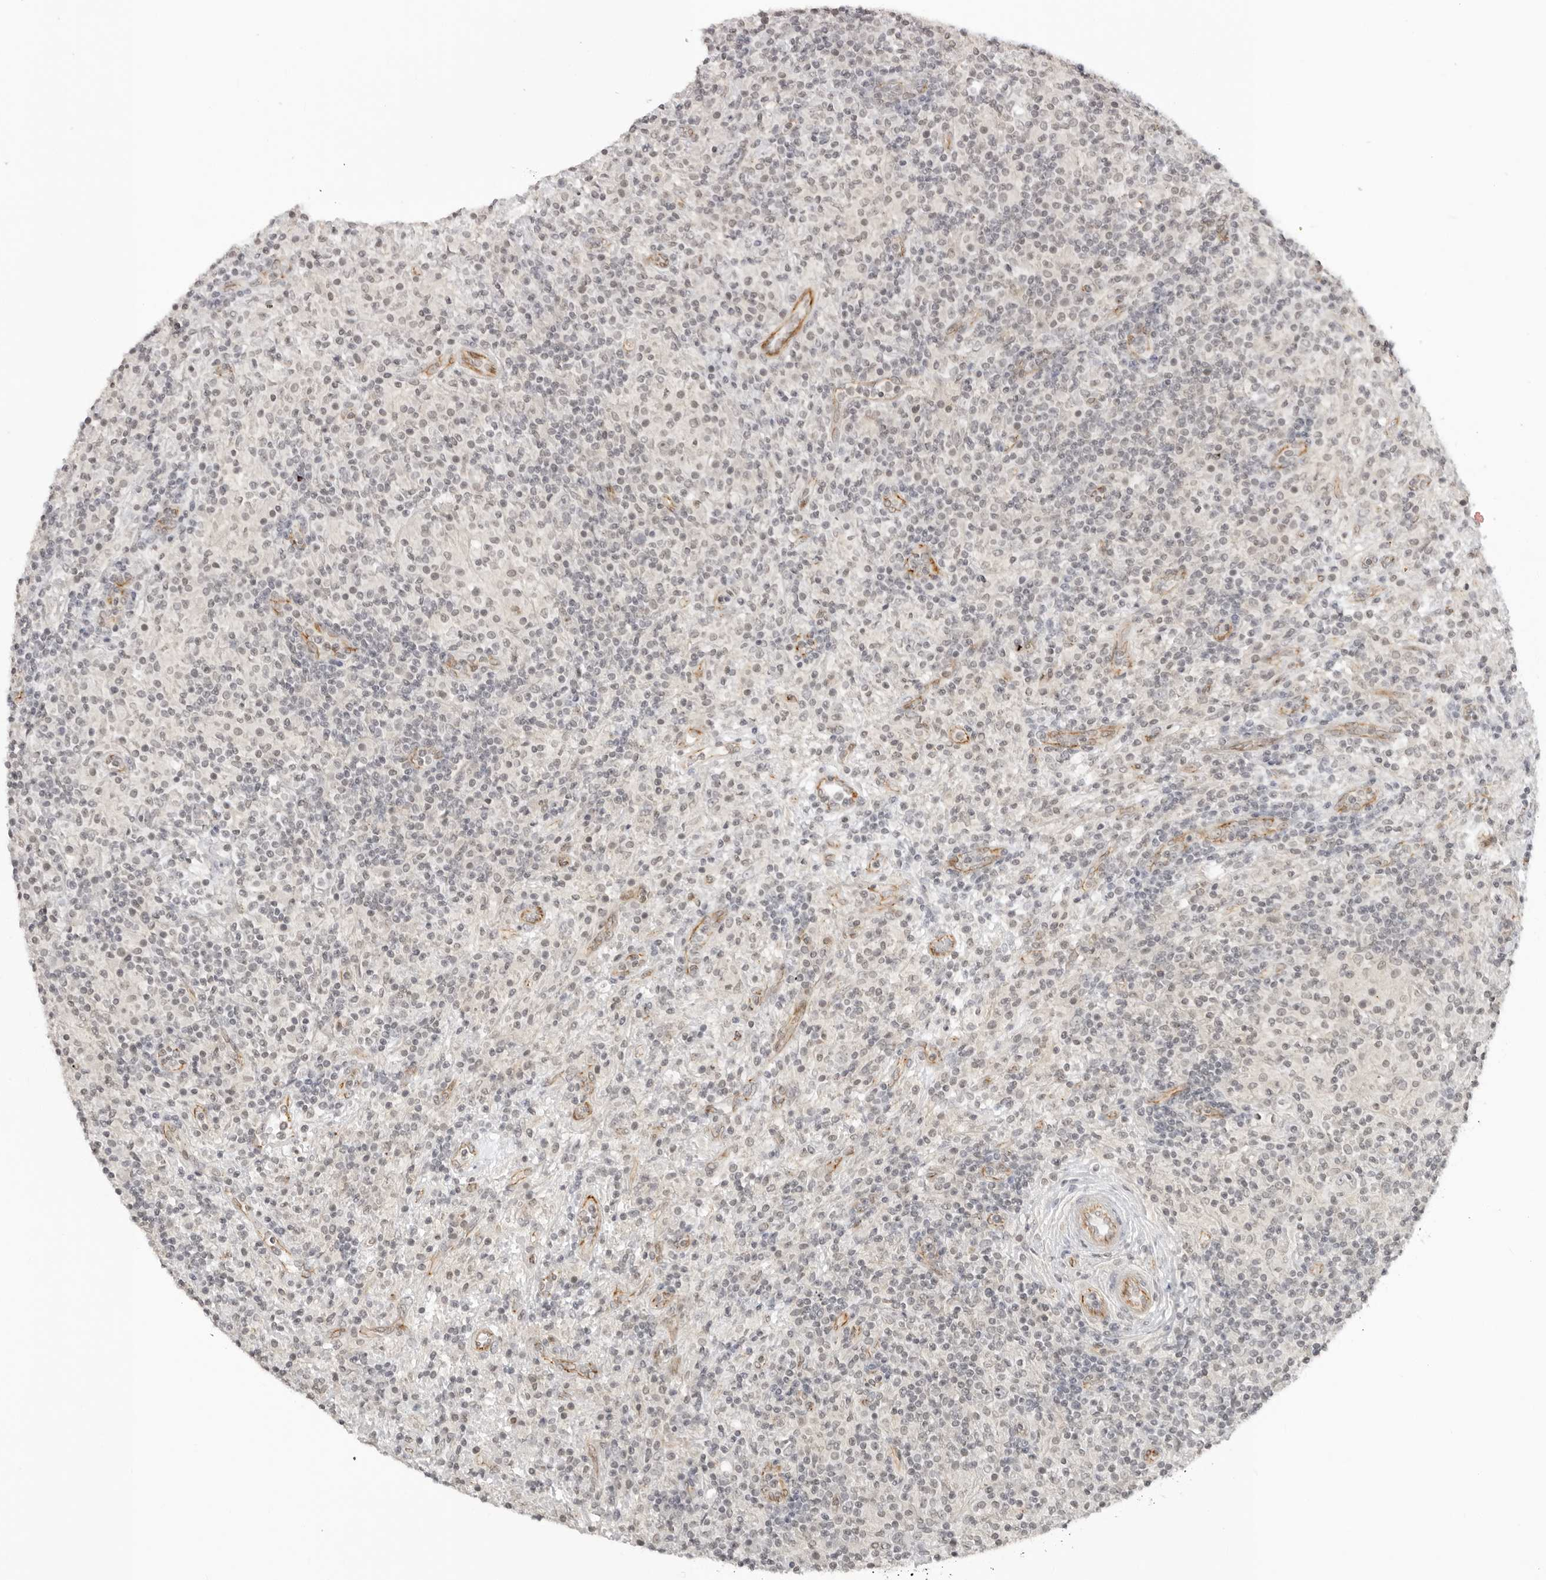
{"staining": {"intensity": "negative", "quantity": "none", "location": "none"}, "tissue": "lymphoma", "cell_type": "Tumor cells", "image_type": "cancer", "snomed": [{"axis": "morphology", "description": "Hodgkin's disease, NOS"}, {"axis": "topography", "description": "Lymph node"}], "caption": "Tumor cells are negative for brown protein staining in Hodgkin's disease. Brightfield microscopy of immunohistochemistry stained with DAB (brown) and hematoxylin (blue), captured at high magnification.", "gene": "TRAPPC3", "patient": {"sex": "male", "age": 70}}